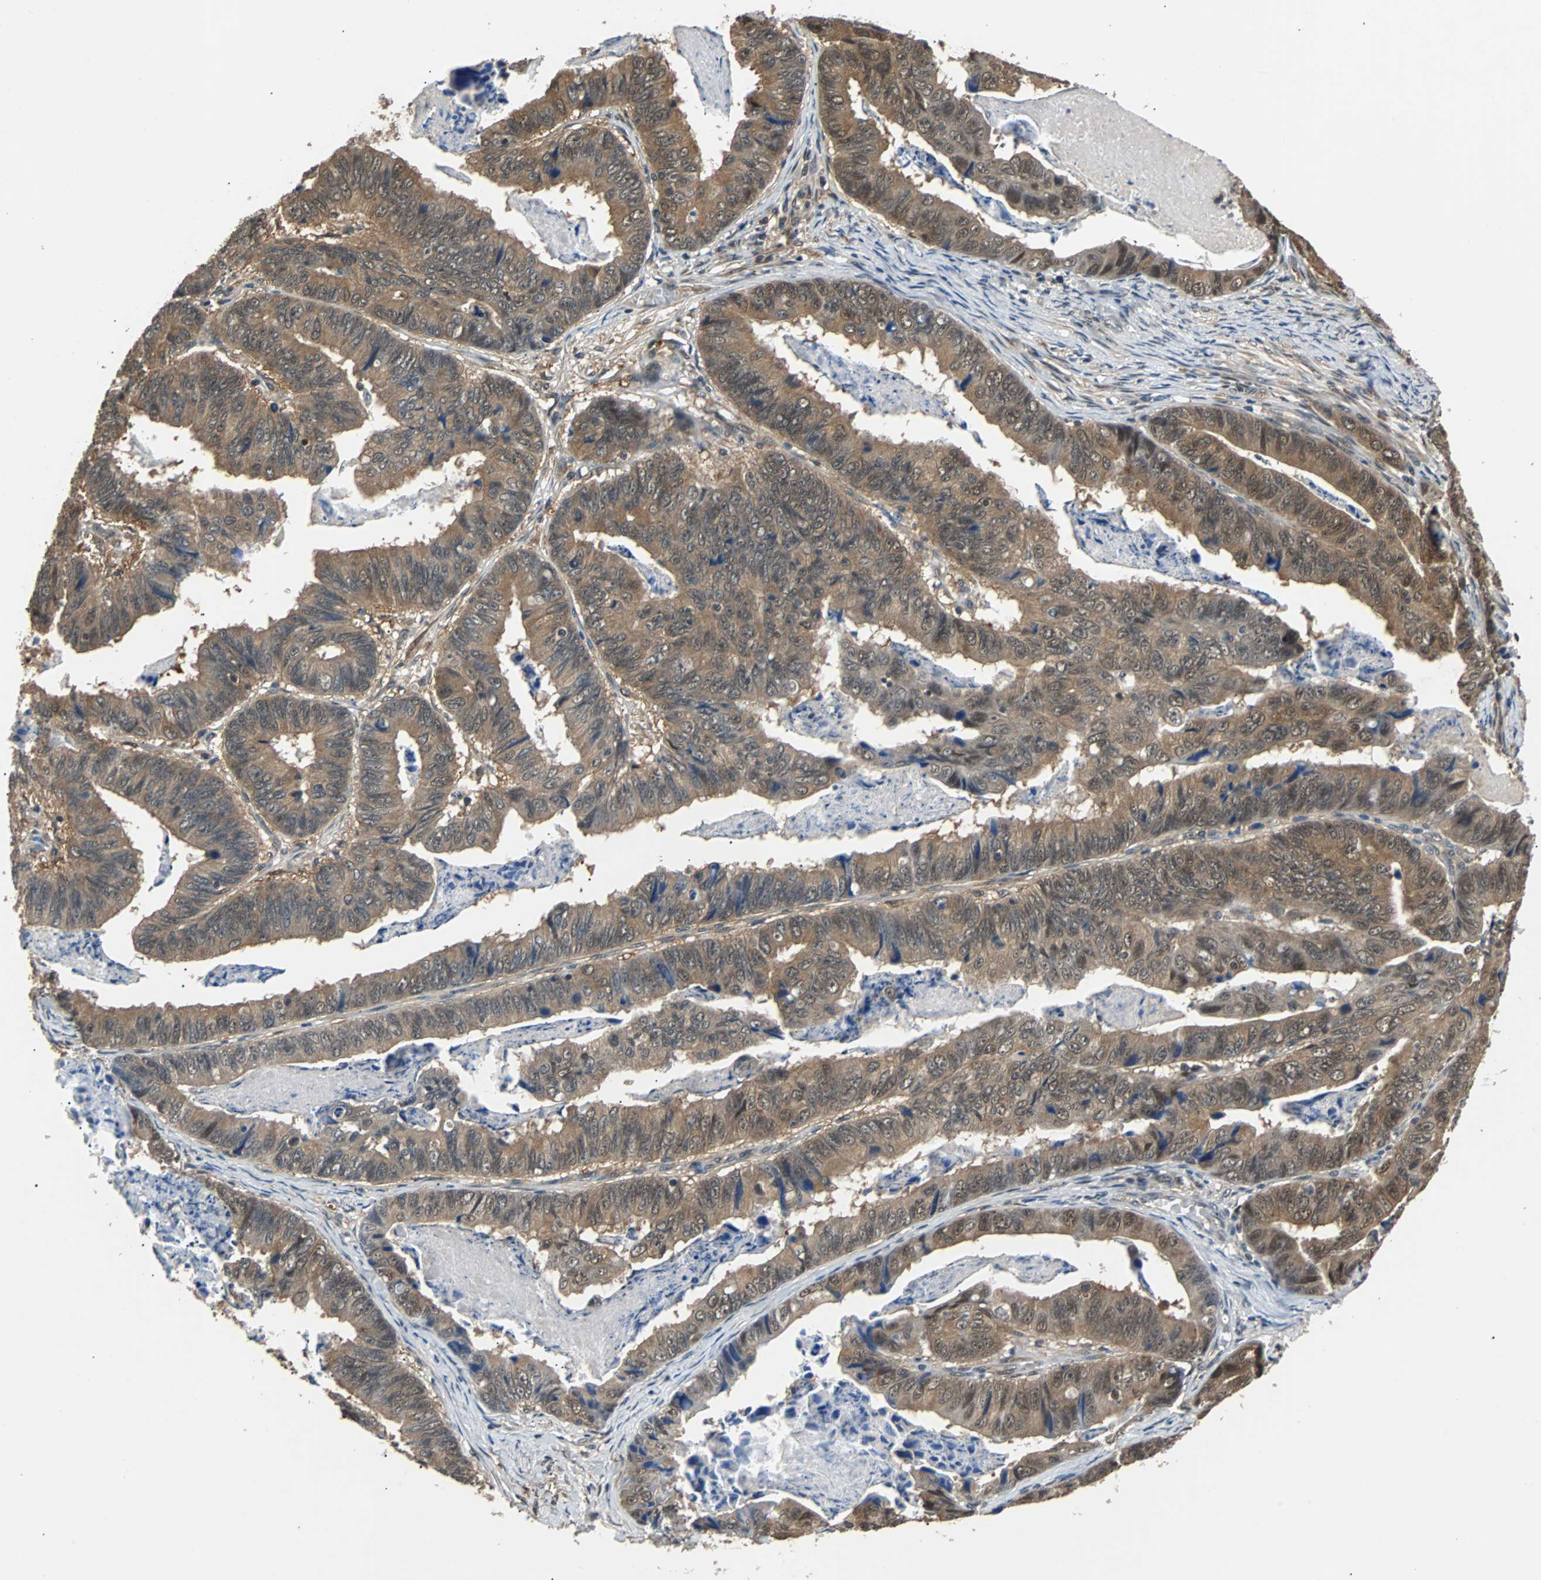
{"staining": {"intensity": "moderate", "quantity": ">75%", "location": "cytoplasmic/membranous"}, "tissue": "stomach cancer", "cell_type": "Tumor cells", "image_type": "cancer", "snomed": [{"axis": "morphology", "description": "Adenocarcinoma, NOS"}, {"axis": "topography", "description": "Stomach, lower"}], "caption": "Human stomach cancer stained with a brown dye demonstrates moderate cytoplasmic/membranous positive positivity in approximately >75% of tumor cells.", "gene": "PRDX6", "patient": {"sex": "male", "age": 77}}